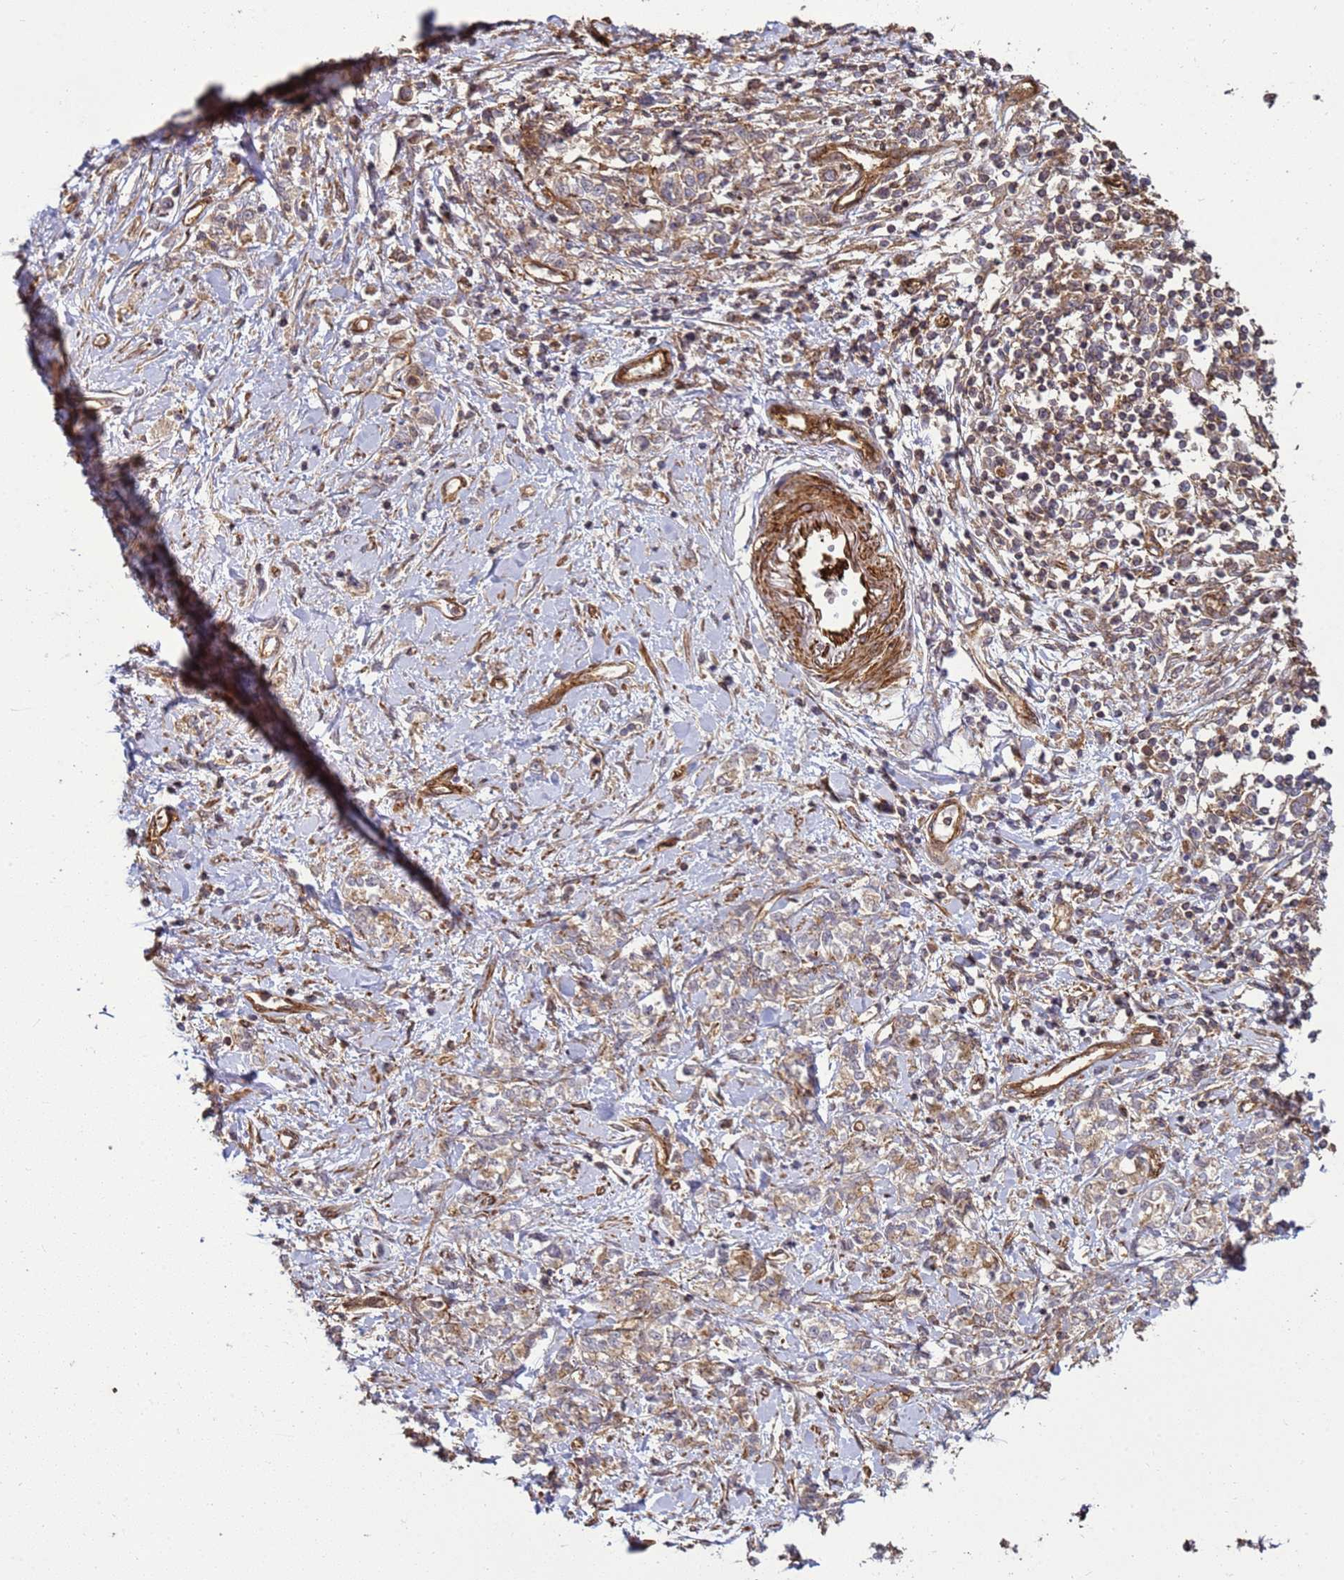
{"staining": {"intensity": "weak", "quantity": ">75%", "location": "cytoplasmic/membranous"}, "tissue": "stomach cancer", "cell_type": "Tumor cells", "image_type": "cancer", "snomed": [{"axis": "morphology", "description": "Adenocarcinoma, NOS"}, {"axis": "topography", "description": "Stomach"}], "caption": "Stomach adenocarcinoma stained with DAB (3,3'-diaminobenzidine) immunohistochemistry (IHC) demonstrates low levels of weak cytoplasmic/membranous staining in approximately >75% of tumor cells.", "gene": "CNOT1", "patient": {"sex": "female", "age": 76}}